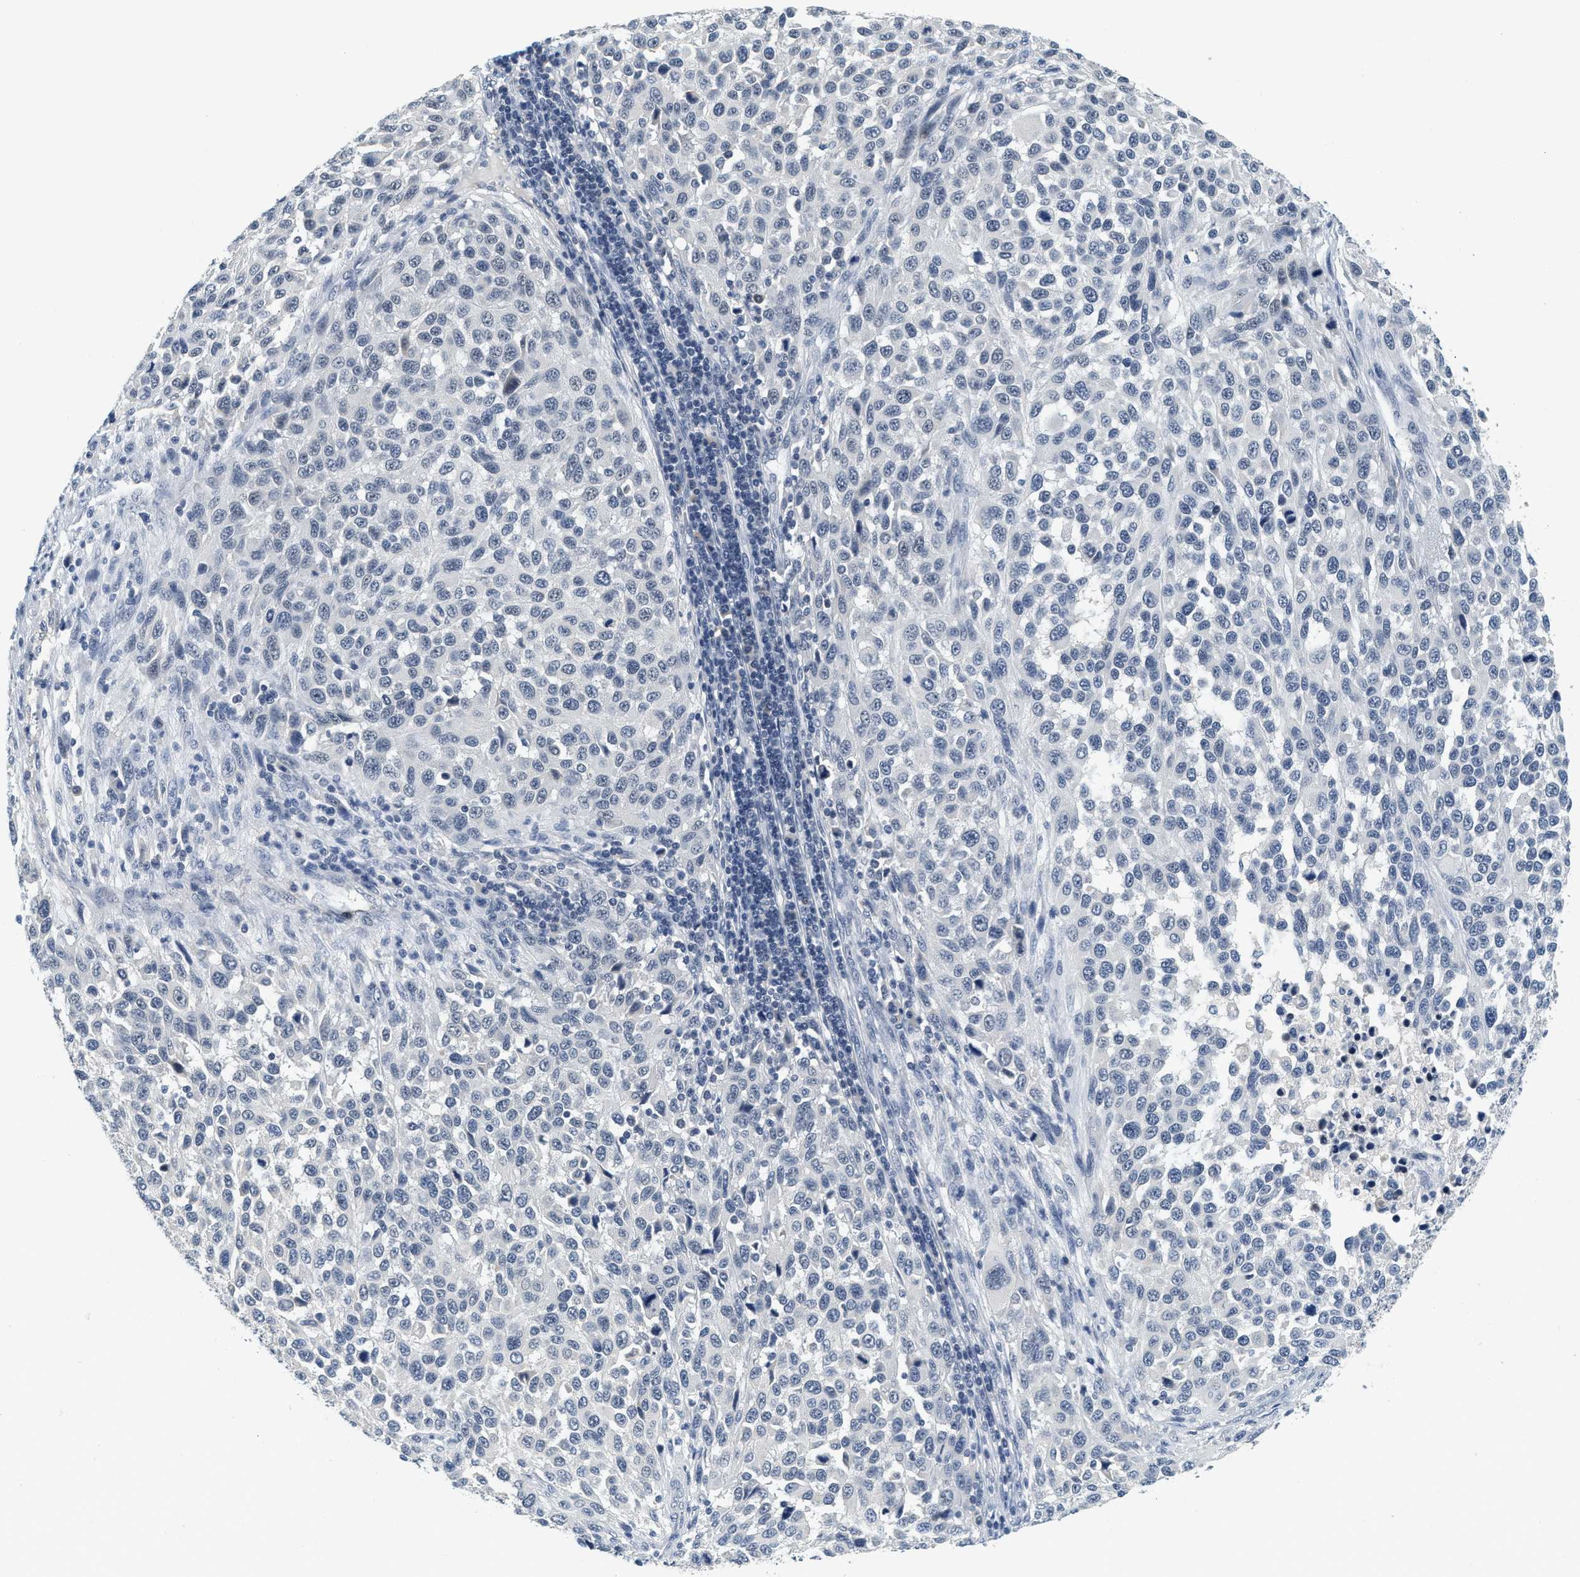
{"staining": {"intensity": "negative", "quantity": "none", "location": "none"}, "tissue": "melanoma", "cell_type": "Tumor cells", "image_type": "cancer", "snomed": [{"axis": "morphology", "description": "Malignant melanoma, Metastatic site"}, {"axis": "topography", "description": "Lymph node"}], "caption": "This is an immunohistochemistry (IHC) micrograph of malignant melanoma (metastatic site). There is no expression in tumor cells.", "gene": "MZF1", "patient": {"sex": "male", "age": 61}}